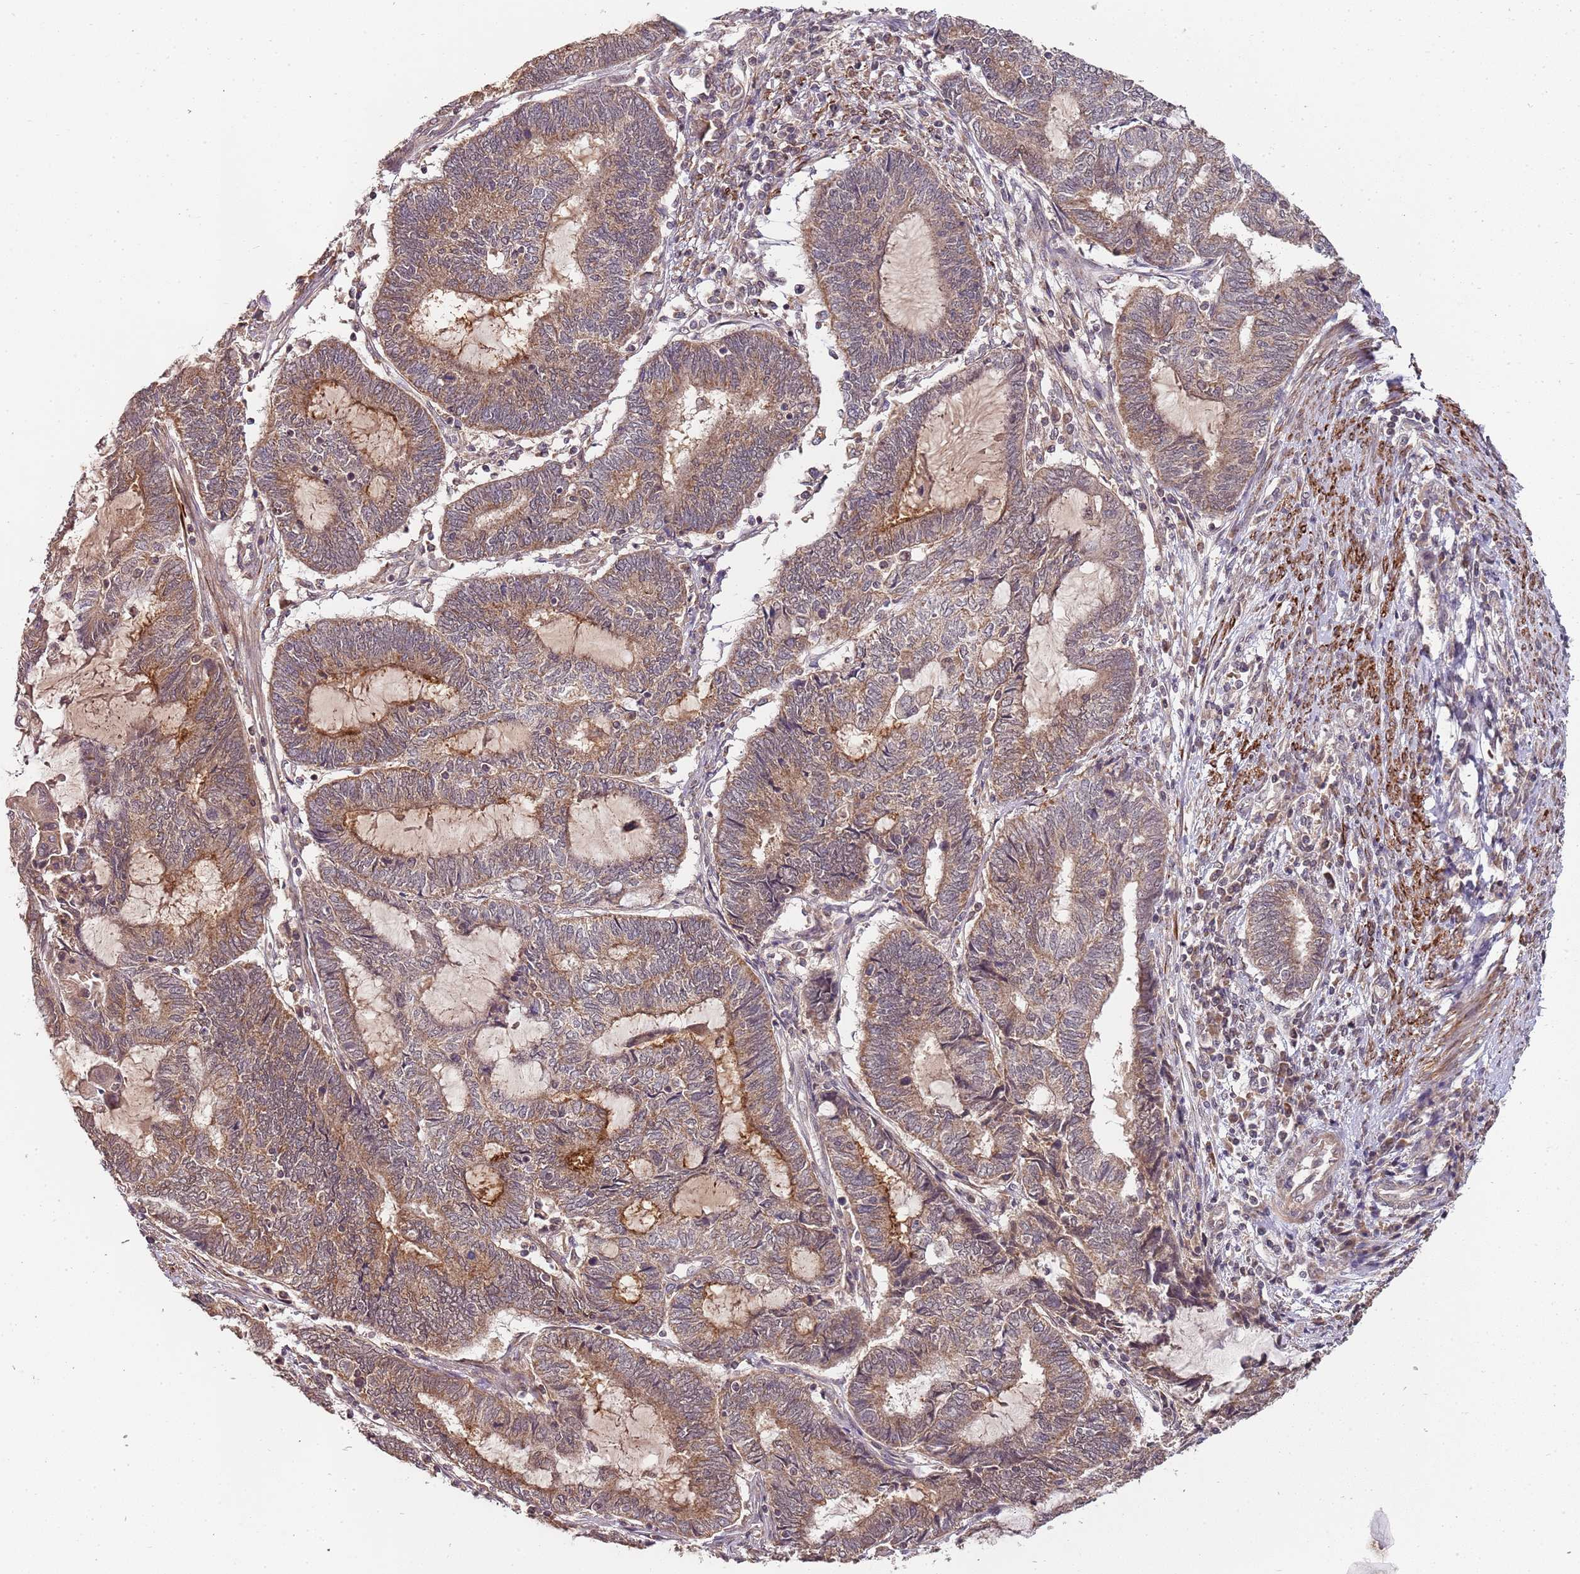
{"staining": {"intensity": "moderate", "quantity": ">75%", "location": "cytoplasmic/membranous"}, "tissue": "endometrial cancer", "cell_type": "Tumor cells", "image_type": "cancer", "snomed": [{"axis": "morphology", "description": "Adenocarcinoma, NOS"}, {"axis": "topography", "description": "Uterus"}, {"axis": "topography", "description": "Endometrium"}], "caption": "The photomicrograph reveals immunohistochemical staining of adenocarcinoma (endometrial). There is moderate cytoplasmic/membranous positivity is identified in about >75% of tumor cells.", "gene": "LIN37", "patient": {"sex": "female", "age": 70}}